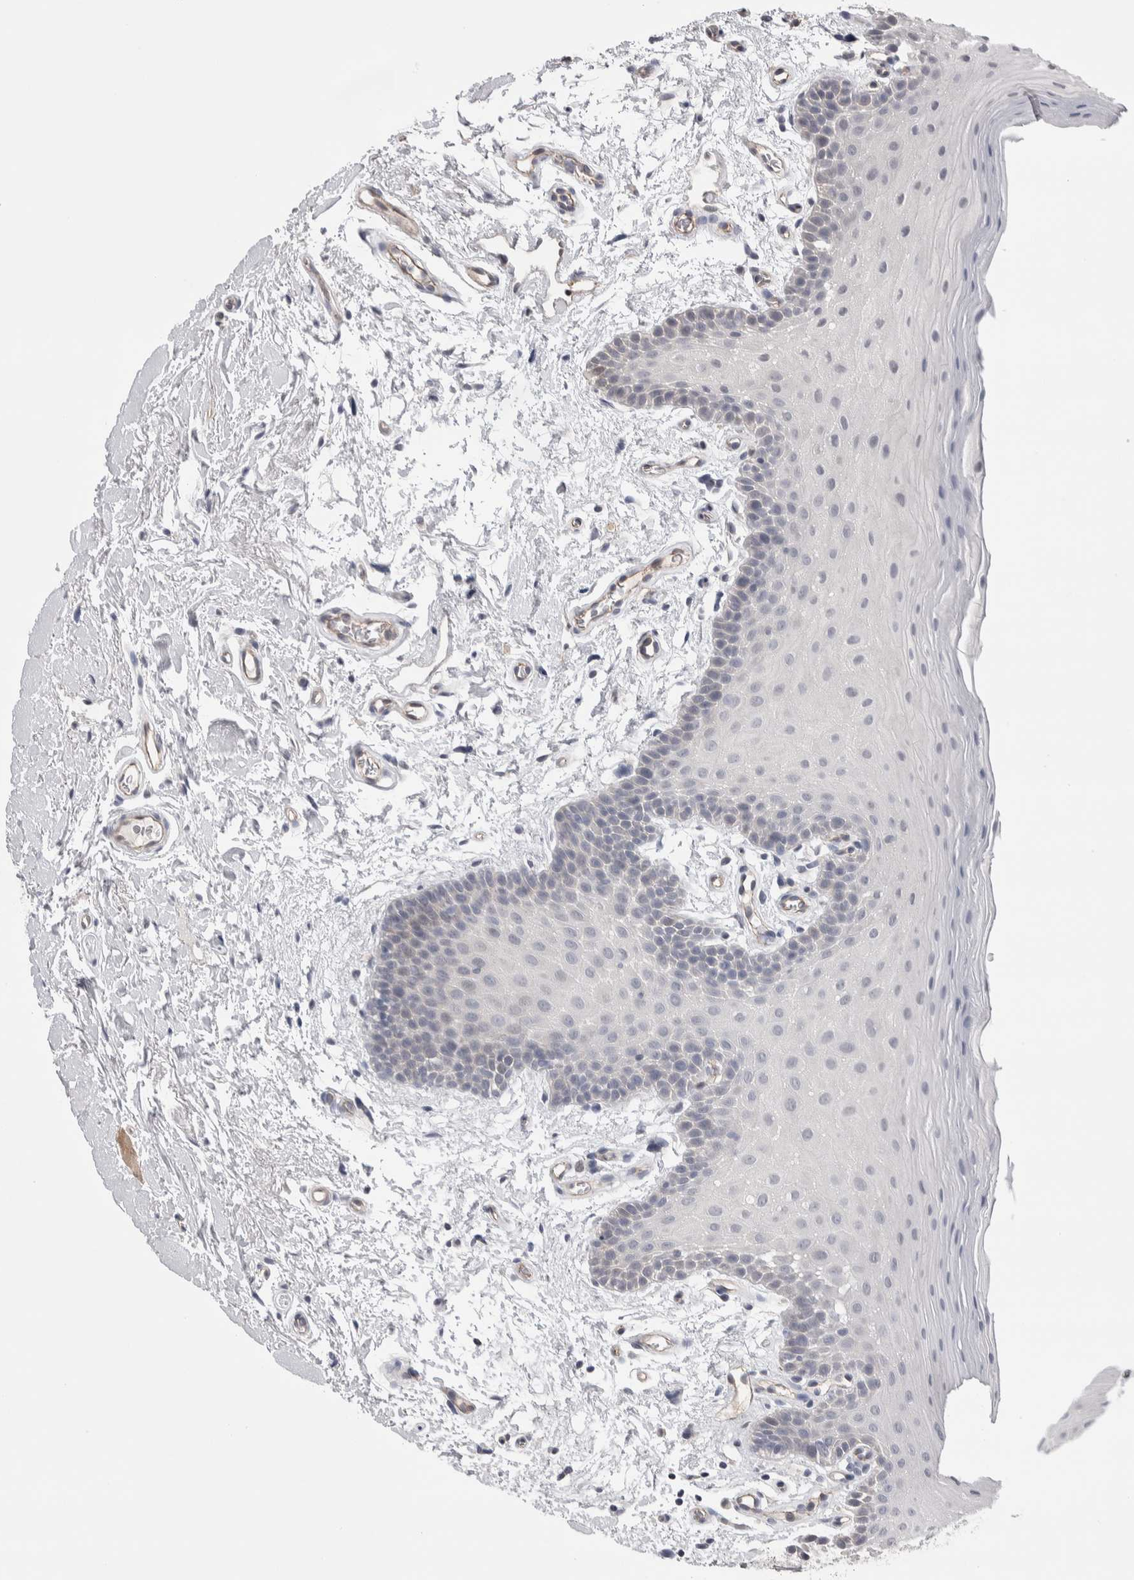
{"staining": {"intensity": "negative", "quantity": "none", "location": "none"}, "tissue": "oral mucosa", "cell_type": "Squamous epithelial cells", "image_type": "normal", "snomed": [{"axis": "morphology", "description": "Normal tissue, NOS"}, {"axis": "topography", "description": "Oral tissue"}], "caption": "Oral mucosa stained for a protein using immunohistochemistry reveals no expression squamous epithelial cells.", "gene": "ZBTB49", "patient": {"sex": "male", "age": 62}}